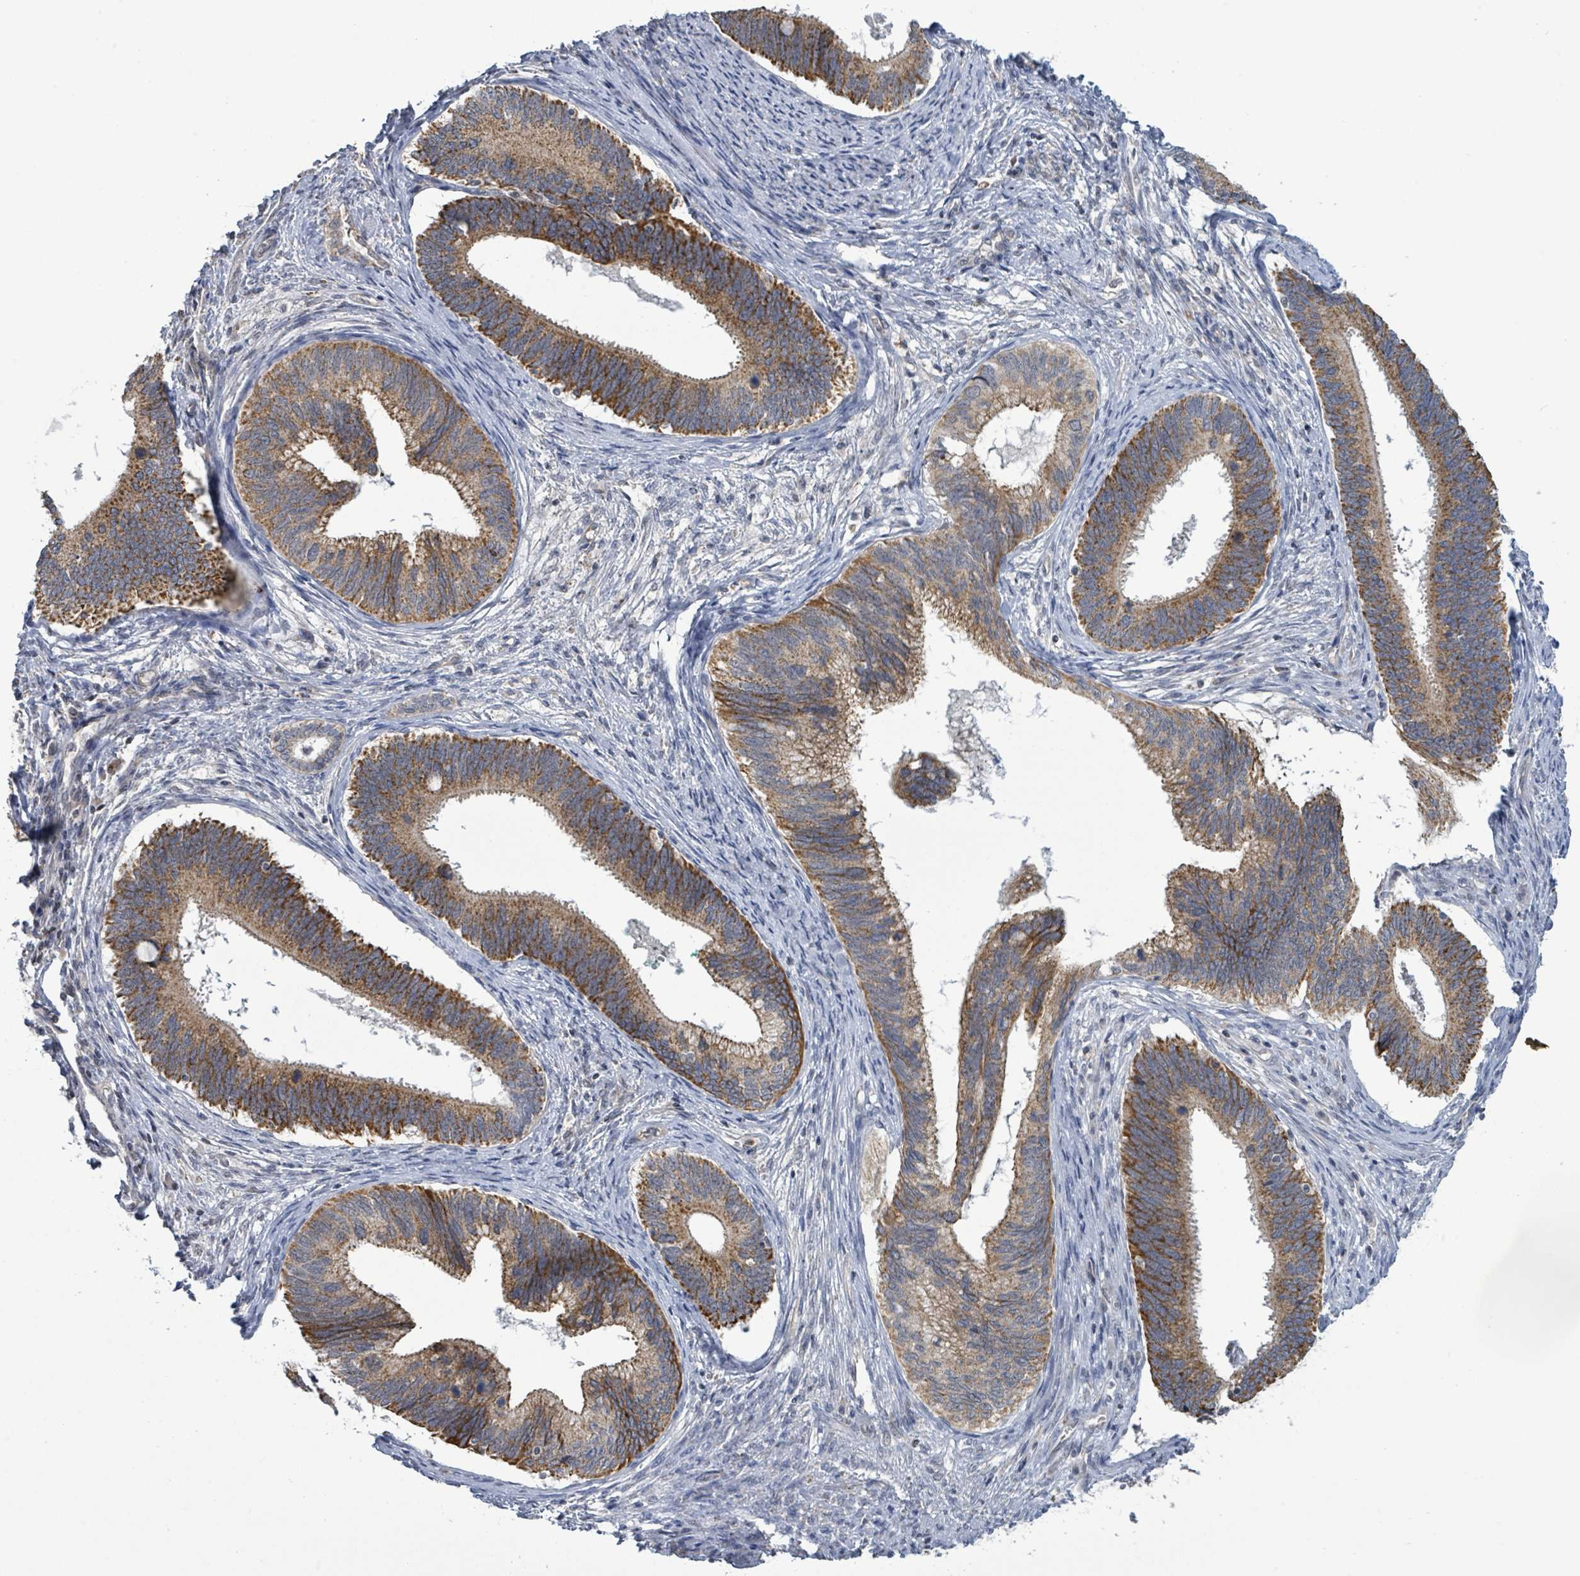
{"staining": {"intensity": "moderate", "quantity": ">75%", "location": "cytoplasmic/membranous"}, "tissue": "cervical cancer", "cell_type": "Tumor cells", "image_type": "cancer", "snomed": [{"axis": "morphology", "description": "Adenocarcinoma, NOS"}, {"axis": "topography", "description": "Cervix"}], "caption": "This photomicrograph displays cervical cancer (adenocarcinoma) stained with immunohistochemistry to label a protein in brown. The cytoplasmic/membranous of tumor cells show moderate positivity for the protein. Nuclei are counter-stained blue.", "gene": "COQ10B", "patient": {"sex": "female", "age": 42}}